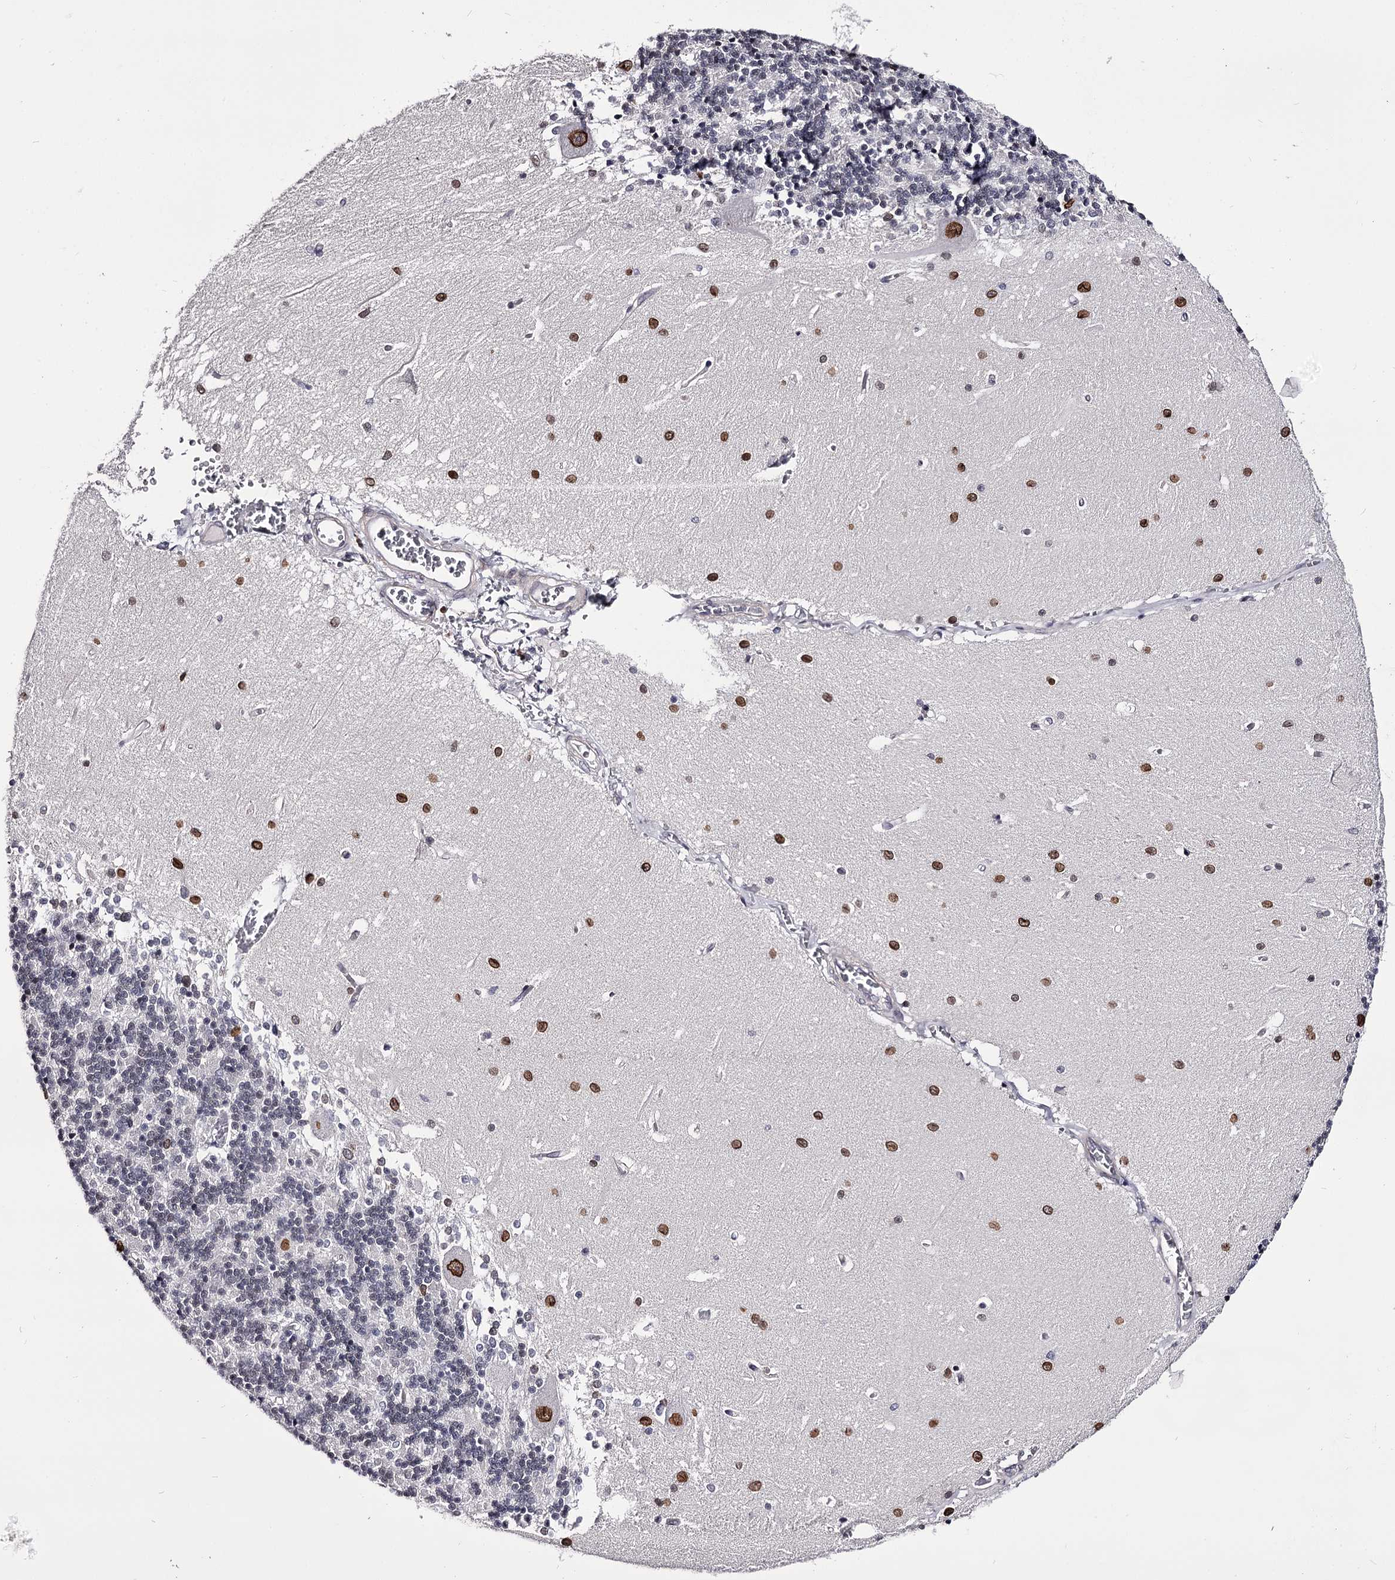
{"staining": {"intensity": "negative", "quantity": "none", "location": "none"}, "tissue": "cerebellum", "cell_type": "Cells in granular layer", "image_type": "normal", "snomed": [{"axis": "morphology", "description": "Normal tissue, NOS"}, {"axis": "topography", "description": "Cerebellum"}], "caption": "Immunohistochemistry photomicrograph of benign cerebellum stained for a protein (brown), which exhibits no expression in cells in granular layer.", "gene": "OVOL2", "patient": {"sex": "male", "age": 37}}